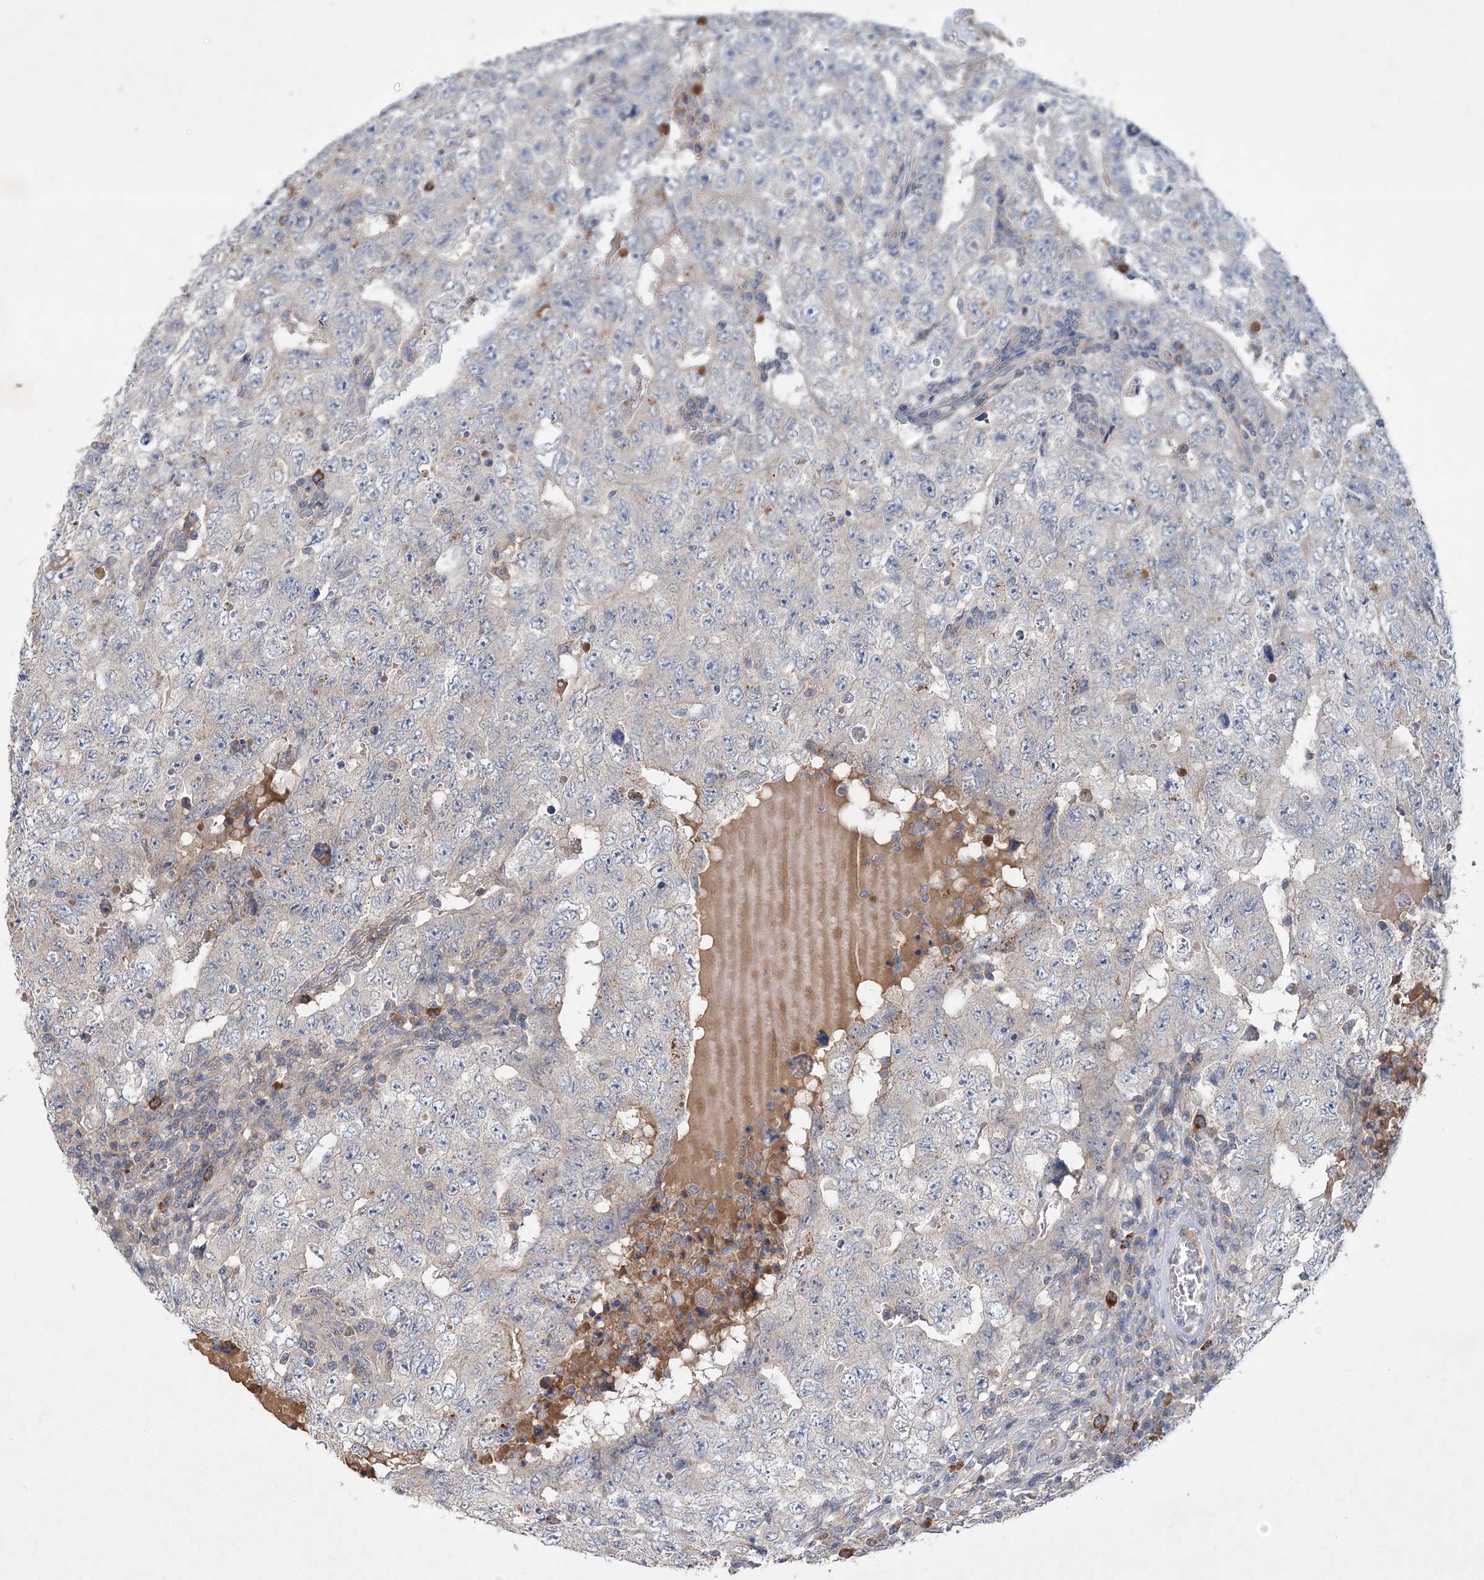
{"staining": {"intensity": "negative", "quantity": "none", "location": "none"}, "tissue": "testis cancer", "cell_type": "Tumor cells", "image_type": "cancer", "snomed": [{"axis": "morphology", "description": "Carcinoma, Embryonal, NOS"}, {"axis": "topography", "description": "Testis"}], "caption": "This is an immunohistochemistry micrograph of testis cancer. There is no positivity in tumor cells.", "gene": "RNF25", "patient": {"sex": "male", "age": 26}}